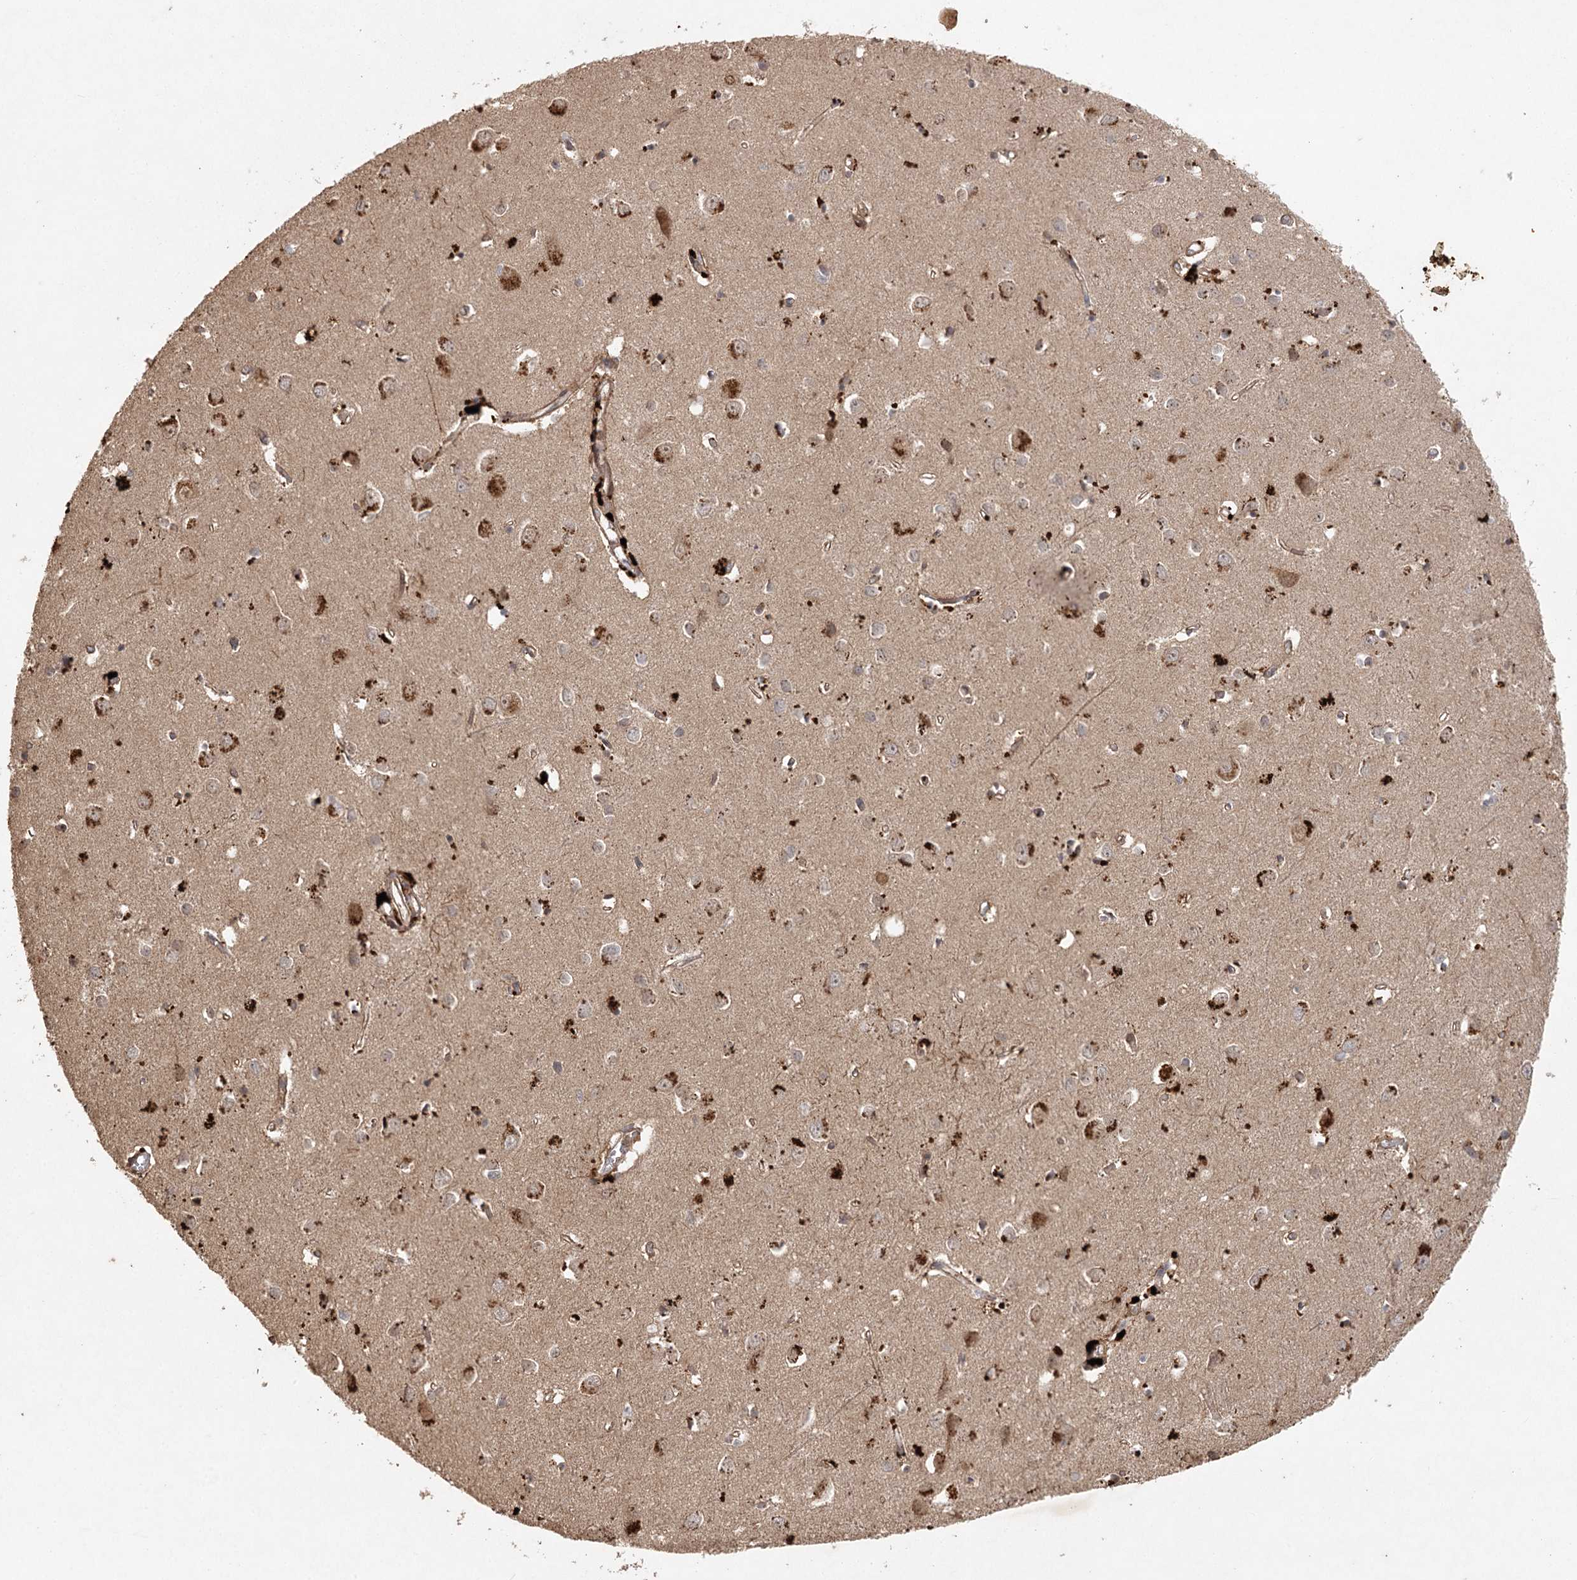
{"staining": {"intensity": "moderate", "quantity": "25%-75%", "location": "cytoplasmic/membranous"}, "tissue": "cerebral cortex", "cell_type": "Endothelial cells", "image_type": "normal", "snomed": [{"axis": "morphology", "description": "Normal tissue, NOS"}, {"axis": "topography", "description": "Cerebral cortex"}], "caption": "Human cerebral cortex stained with a brown dye shows moderate cytoplasmic/membranous positive positivity in about 25%-75% of endothelial cells.", "gene": "ARL13A", "patient": {"sex": "female", "age": 64}}